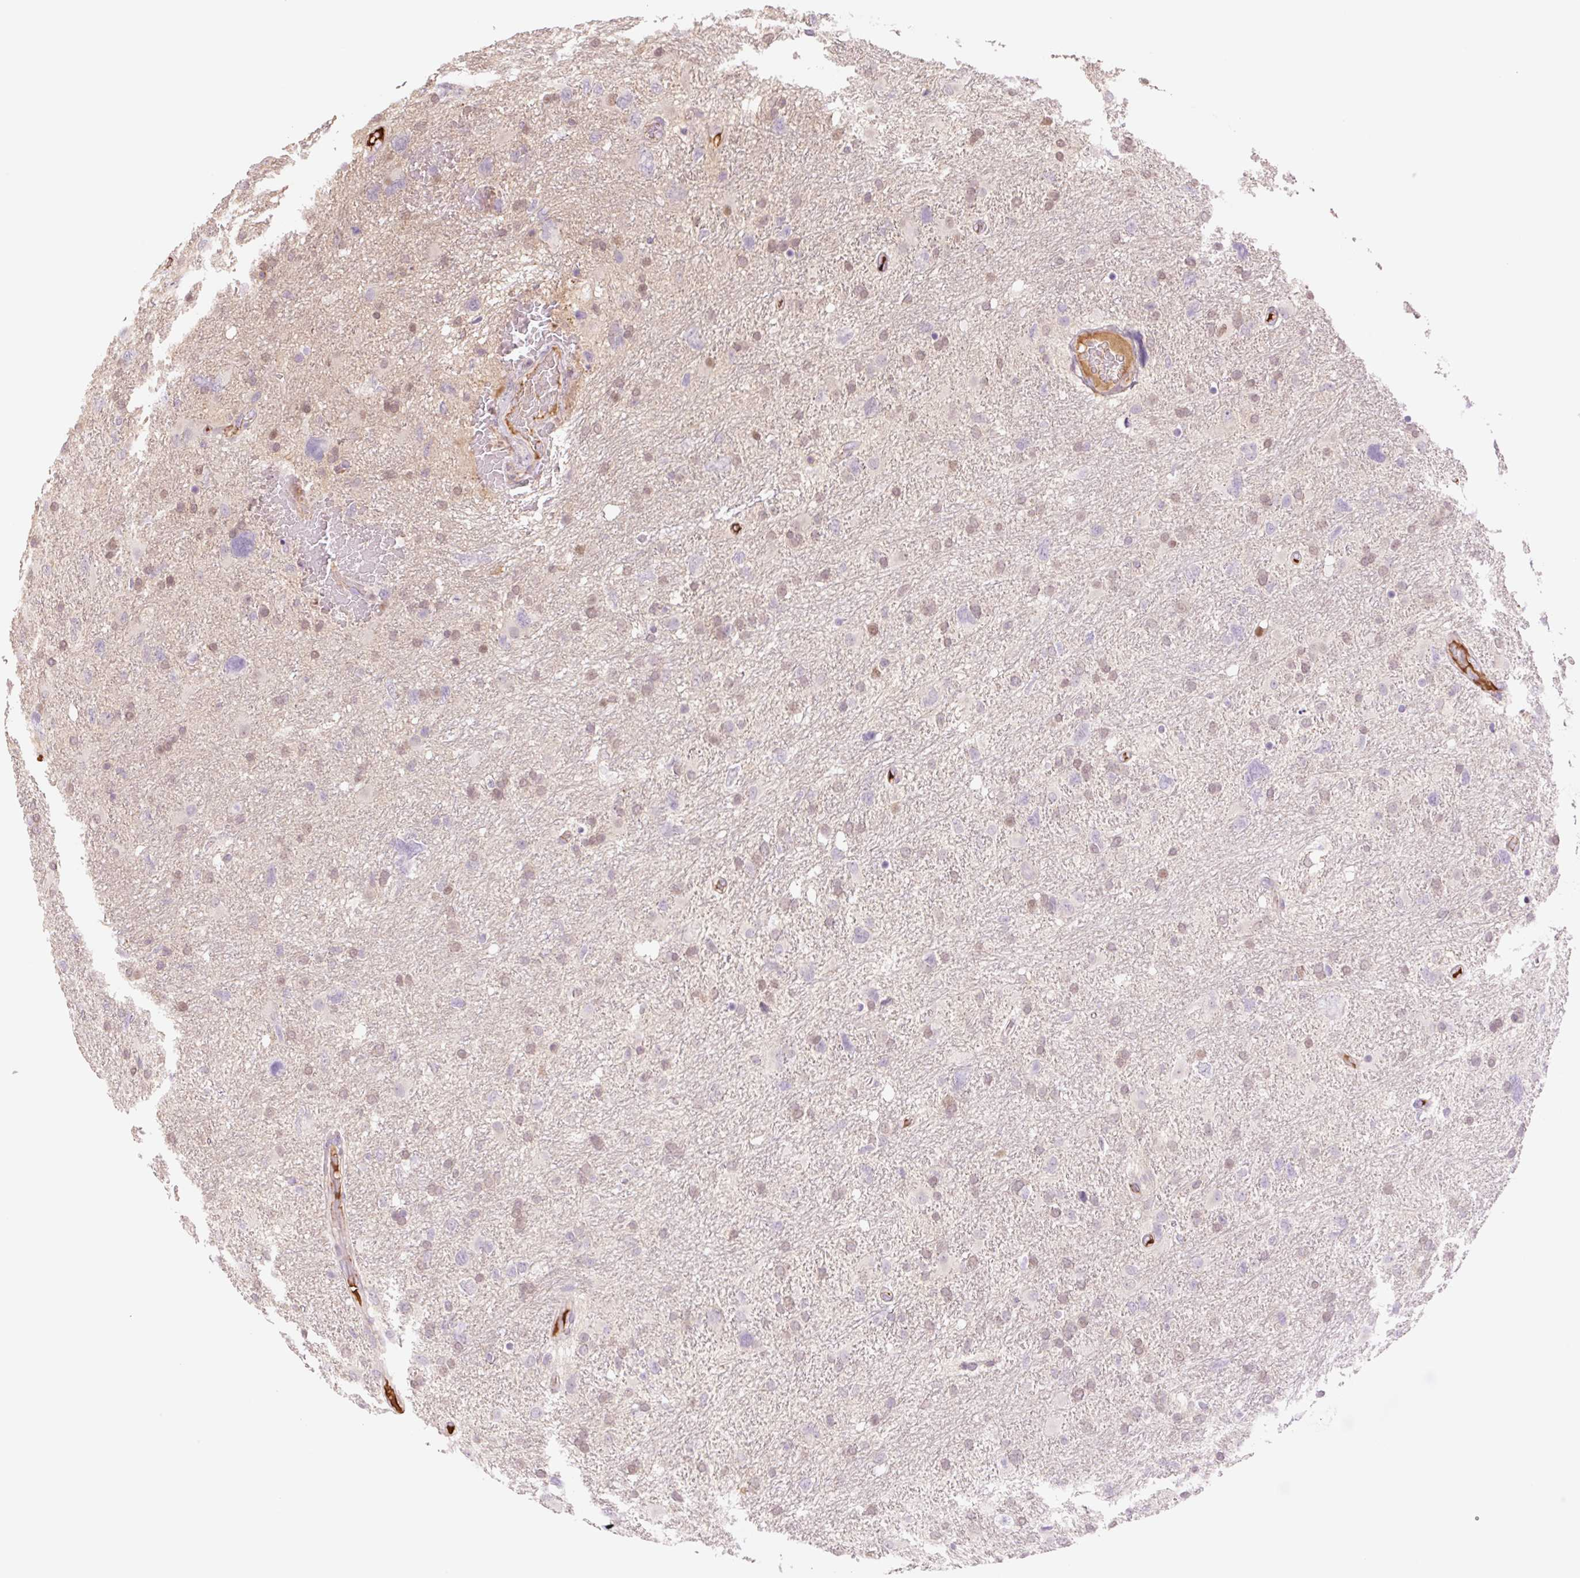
{"staining": {"intensity": "weak", "quantity": "25%-75%", "location": "nuclear"}, "tissue": "glioma", "cell_type": "Tumor cells", "image_type": "cancer", "snomed": [{"axis": "morphology", "description": "Glioma, malignant, High grade"}, {"axis": "topography", "description": "Brain"}], "caption": "An immunohistochemistry histopathology image of neoplastic tissue is shown. Protein staining in brown labels weak nuclear positivity in high-grade glioma (malignant) within tumor cells. (brown staining indicates protein expression, while blue staining denotes nuclei).", "gene": "HEBP1", "patient": {"sex": "male", "age": 61}}